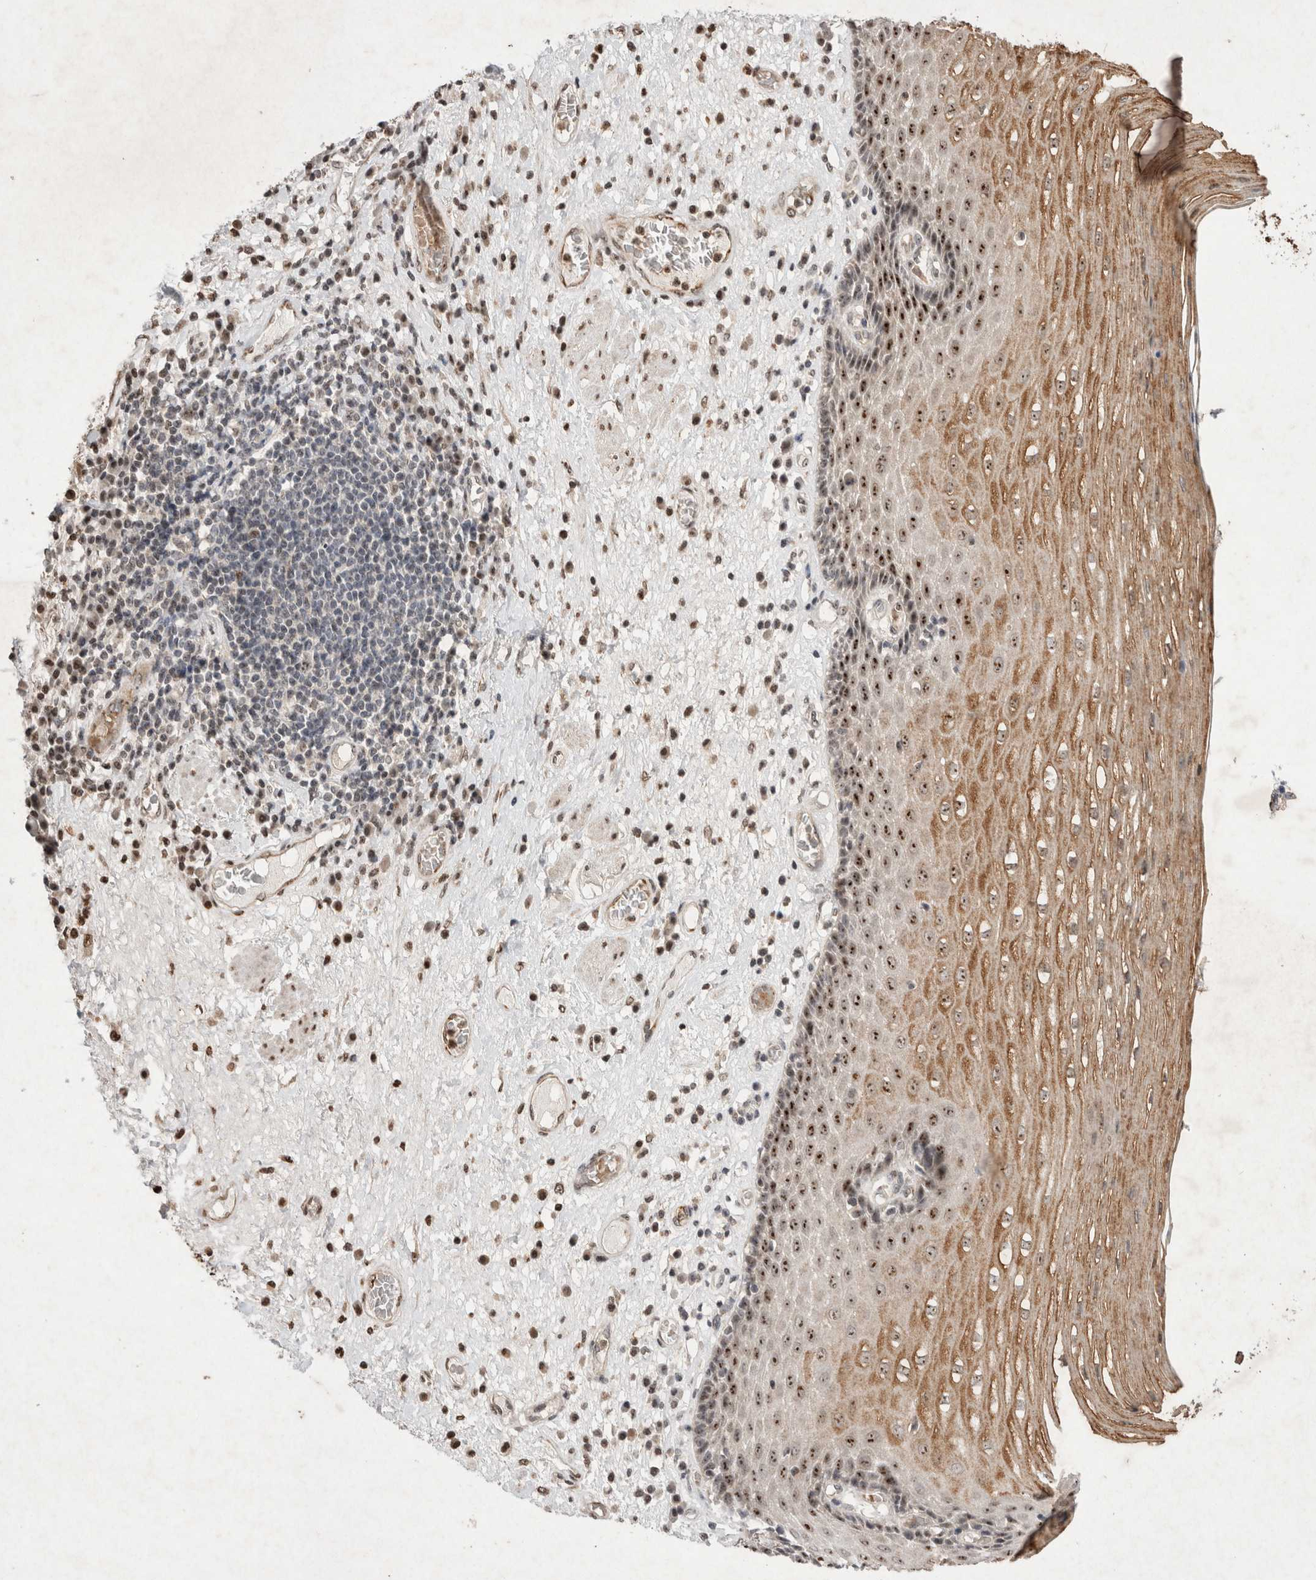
{"staining": {"intensity": "strong", "quantity": ">75%", "location": "cytoplasmic/membranous,nuclear"}, "tissue": "esophagus", "cell_type": "Squamous epithelial cells", "image_type": "normal", "snomed": [{"axis": "morphology", "description": "Normal tissue, NOS"}, {"axis": "morphology", "description": "Adenocarcinoma, NOS"}, {"axis": "topography", "description": "Esophagus"}], "caption": "Immunohistochemical staining of benign esophagus displays strong cytoplasmic/membranous,nuclear protein positivity in about >75% of squamous epithelial cells.", "gene": "STK11", "patient": {"sex": "male", "age": 62}}